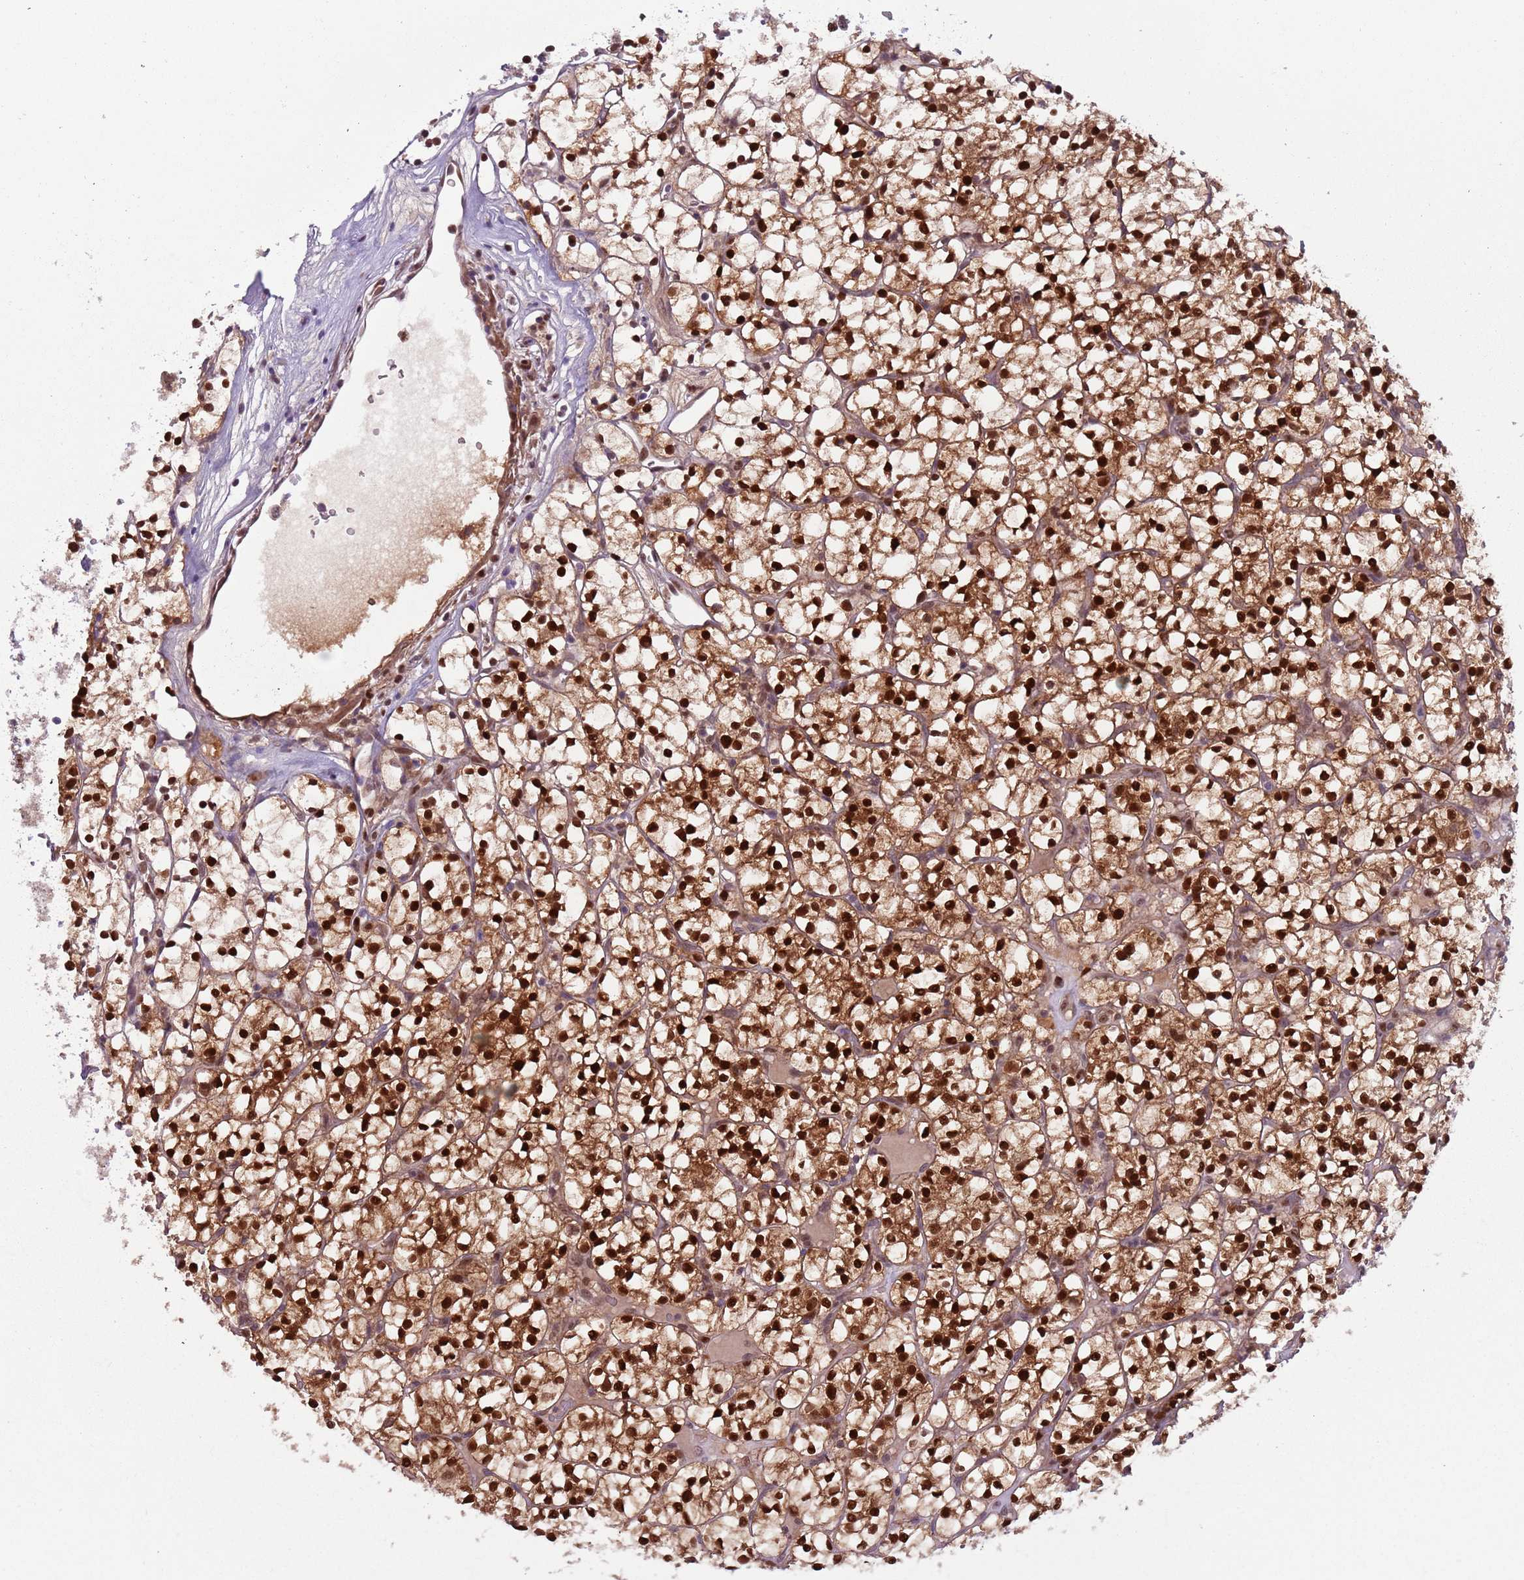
{"staining": {"intensity": "strong", "quantity": ">75%", "location": "cytoplasmic/membranous,nuclear"}, "tissue": "renal cancer", "cell_type": "Tumor cells", "image_type": "cancer", "snomed": [{"axis": "morphology", "description": "Adenocarcinoma, NOS"}, {"axis": "topography", "description": "Kidney"}], "caption": "Immunohistochemistry of human renal cancer (adenocarcinoma) reveals high levels of strong cytoplasmic/membranous and nuclear positivity in about >75% of tumor cells. (DAB (3,3'-diaminobenzidine) = brown stain, brightfield microscopy at high magnification).", "gene": "RMND5B", "patient": {"sex": "female", "age": 64}}